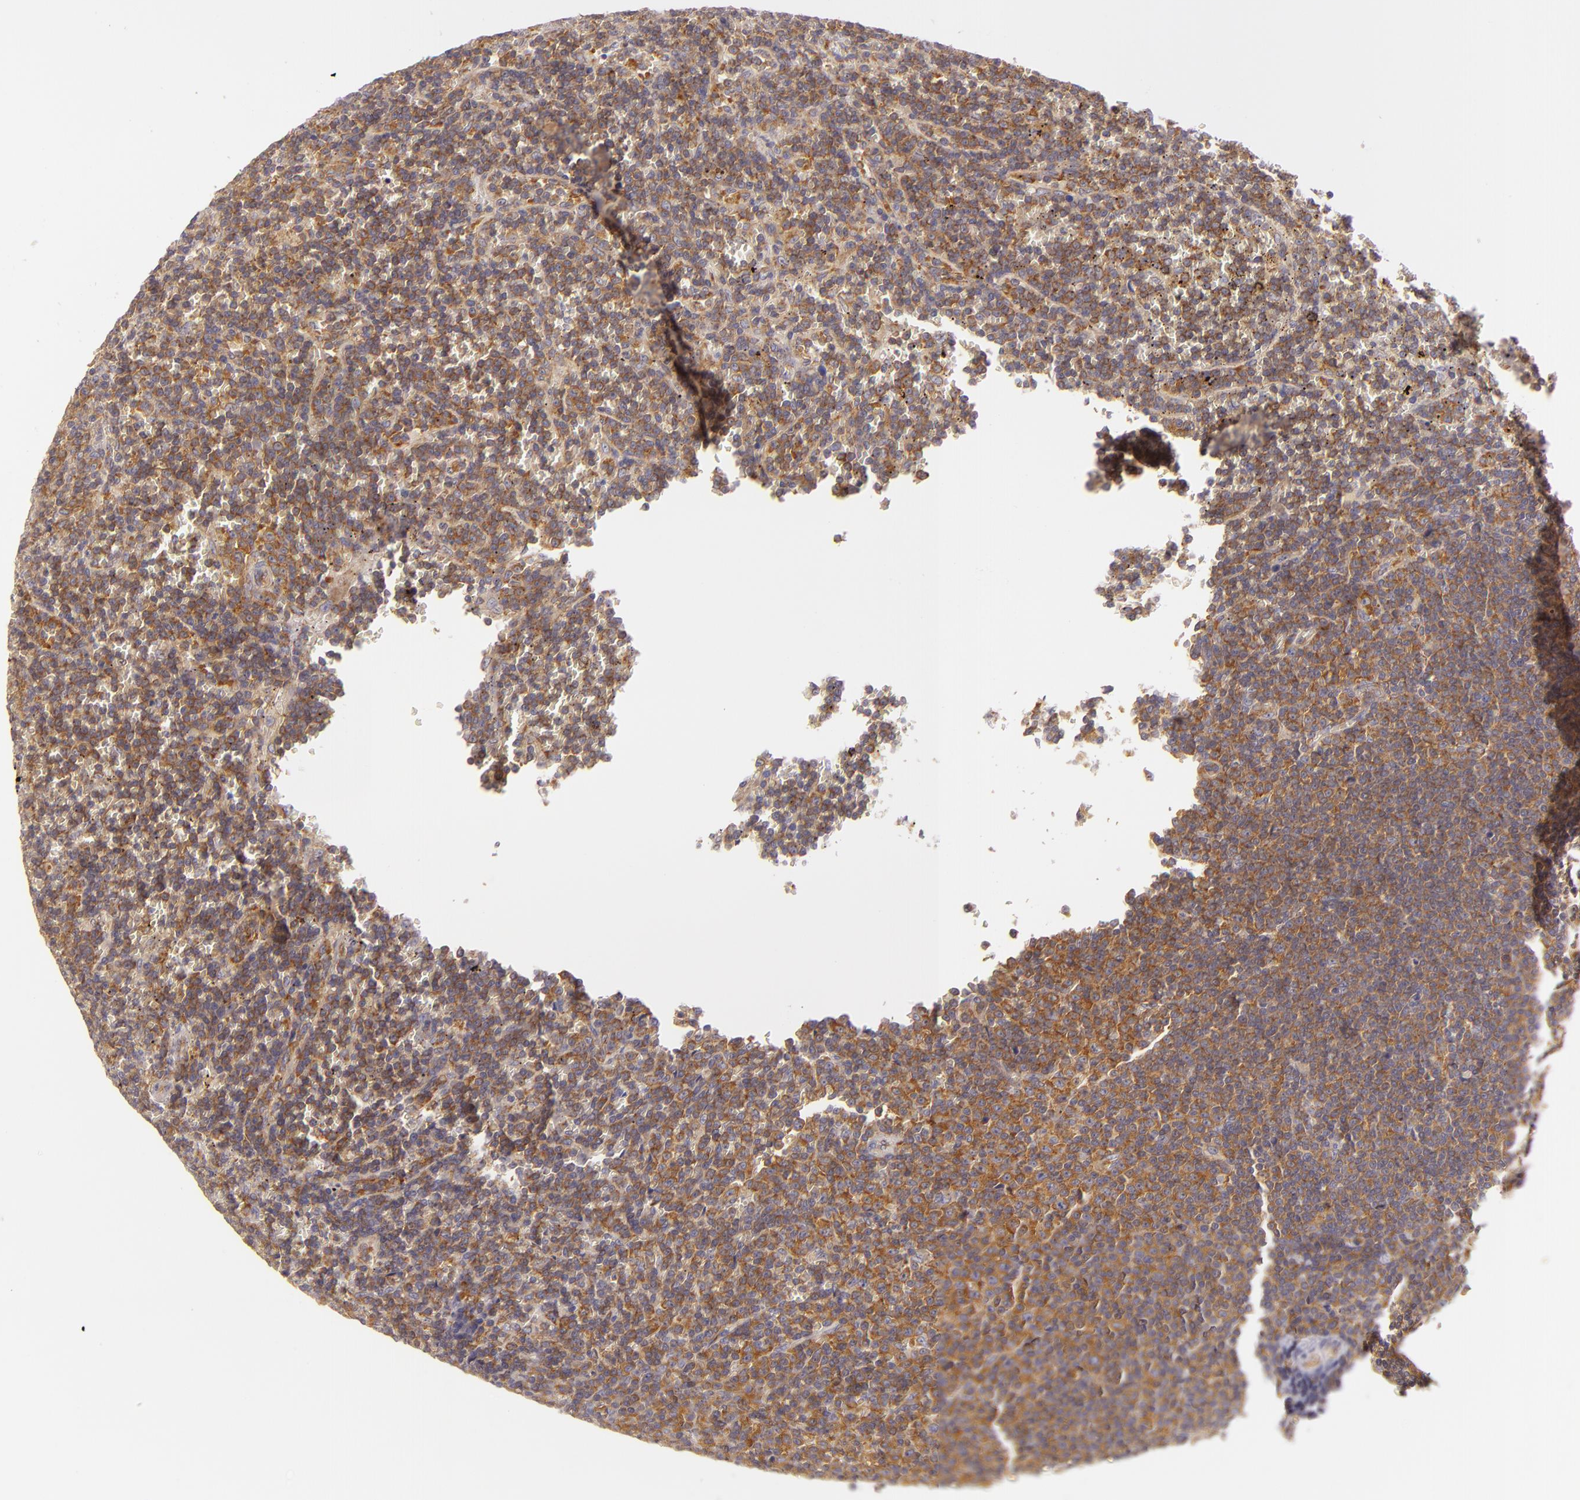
{"staining": {"intensity": "moderate", "quantity": ">75%", "location": "cytoplasmic/membranous"}, "tissue": "lymphoma", "cell_type": "Tumor cells", "image_type": "cancer", "snomed": [{"axis": "morphology", "description": "Malignant lymphoma, non-Hodgkin's type, Low grade"}, {"axis": "topography", "description": "Spleen"}], "caption": "An immunohistochemistry (IHC) micrograph of neoplastic tissue is shown. Protein staining in brown labels moderate cytoplasmic/membranous positivity in lymphoma within tumor cells.", "gene": "UPF3B", "patient": {"sex": "male", "age": 80}}